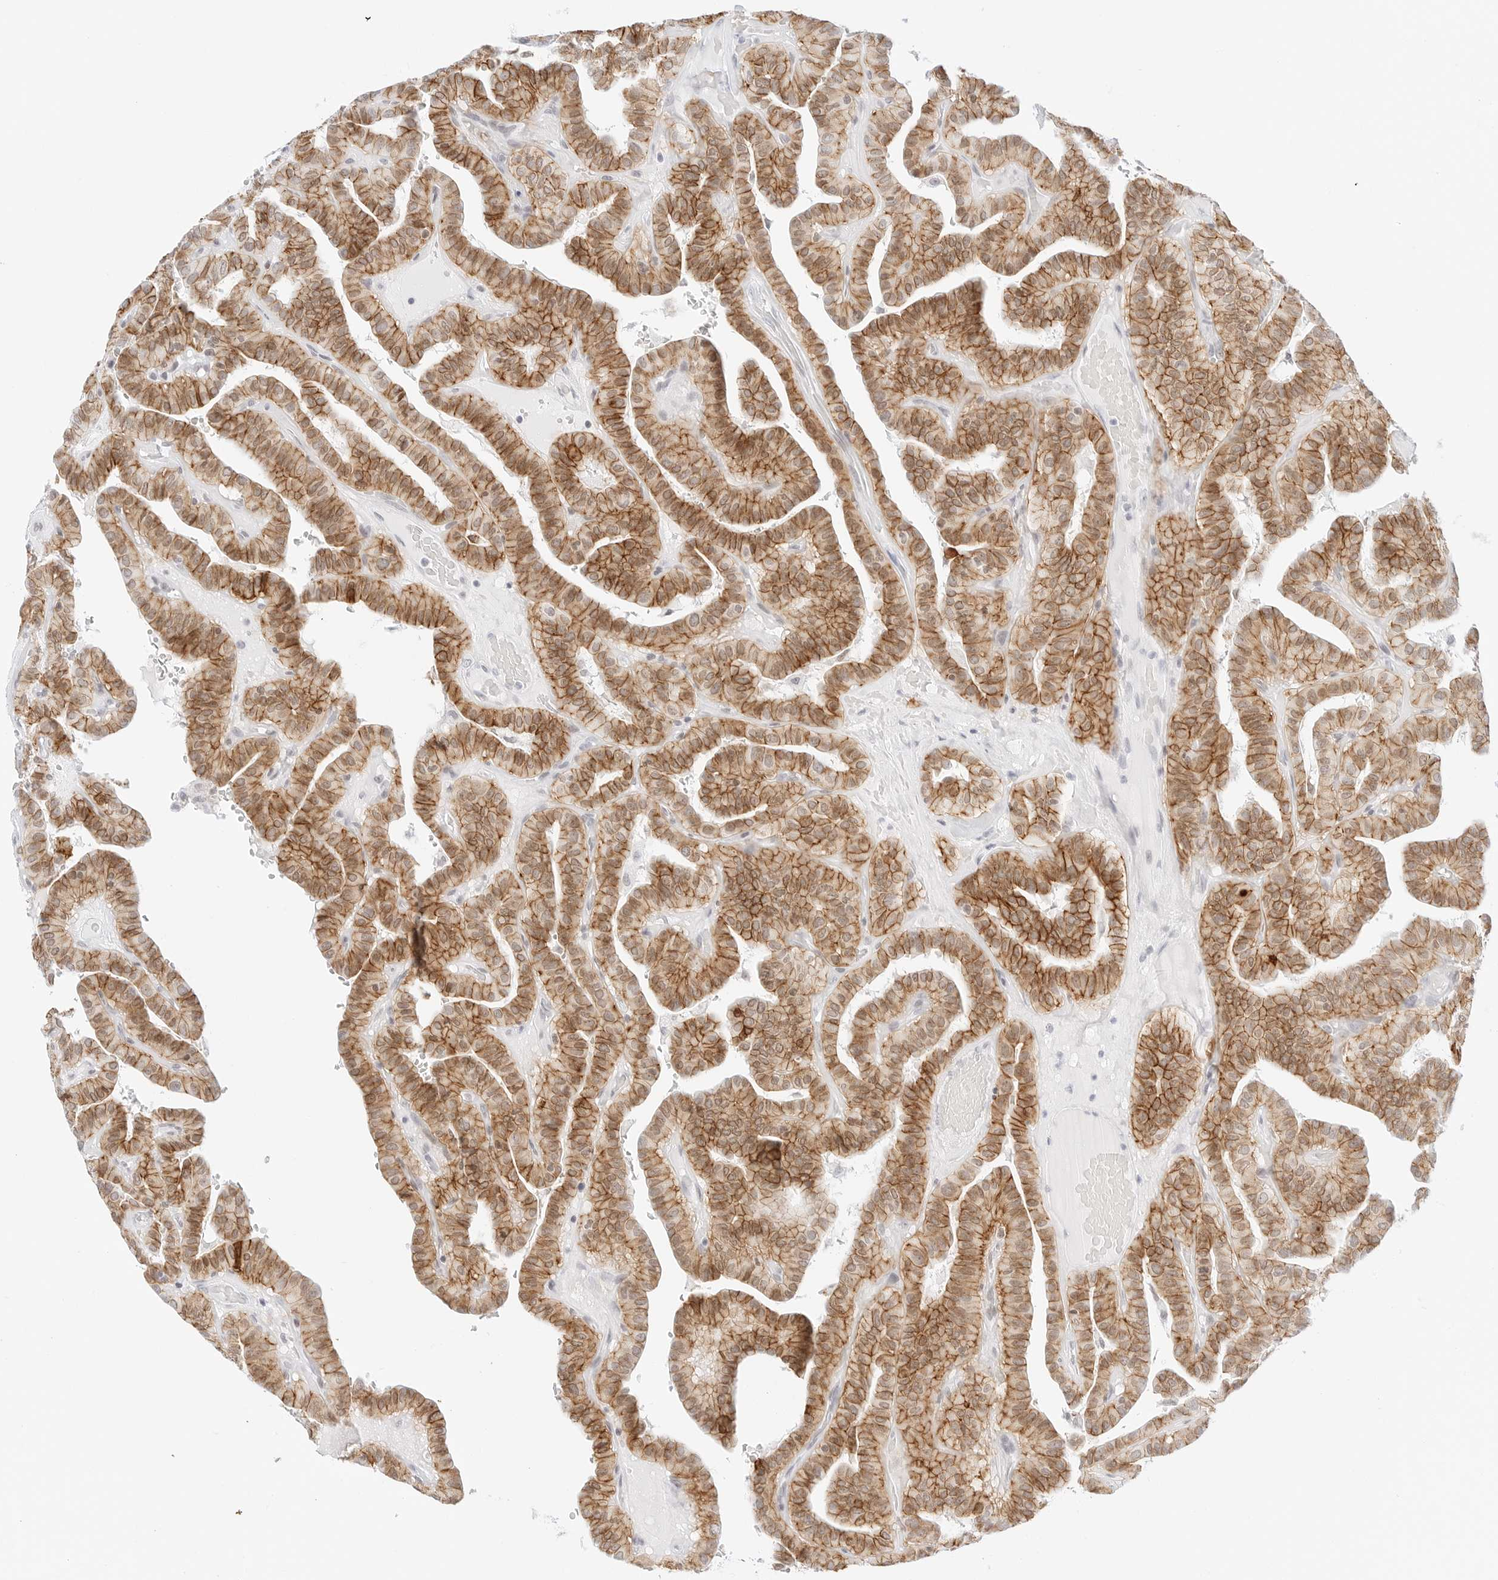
{"staining": {"intensity": "moderate", "quantity": ">75%", "location": "cytoplasmic/membranous"}, "tissue": "thyroid cancer", "cell_type": "Tumor cells", "image_type": "cancer", "snomed": [{"axis": "morphology", "description": "Papillary adenocarcinoma, NOS"}, {"axis": "topography", "description": "Thyroid gland"}], "caption": "Brown immunohistochemical staining in human thyroid cancer (papillary adenocarcinoma) shows moderate cytoplasmic/membranous expression in about >75% of tumor cells.", "gene": "CDH1", "patient": {"sex": "male", "age": 77}}